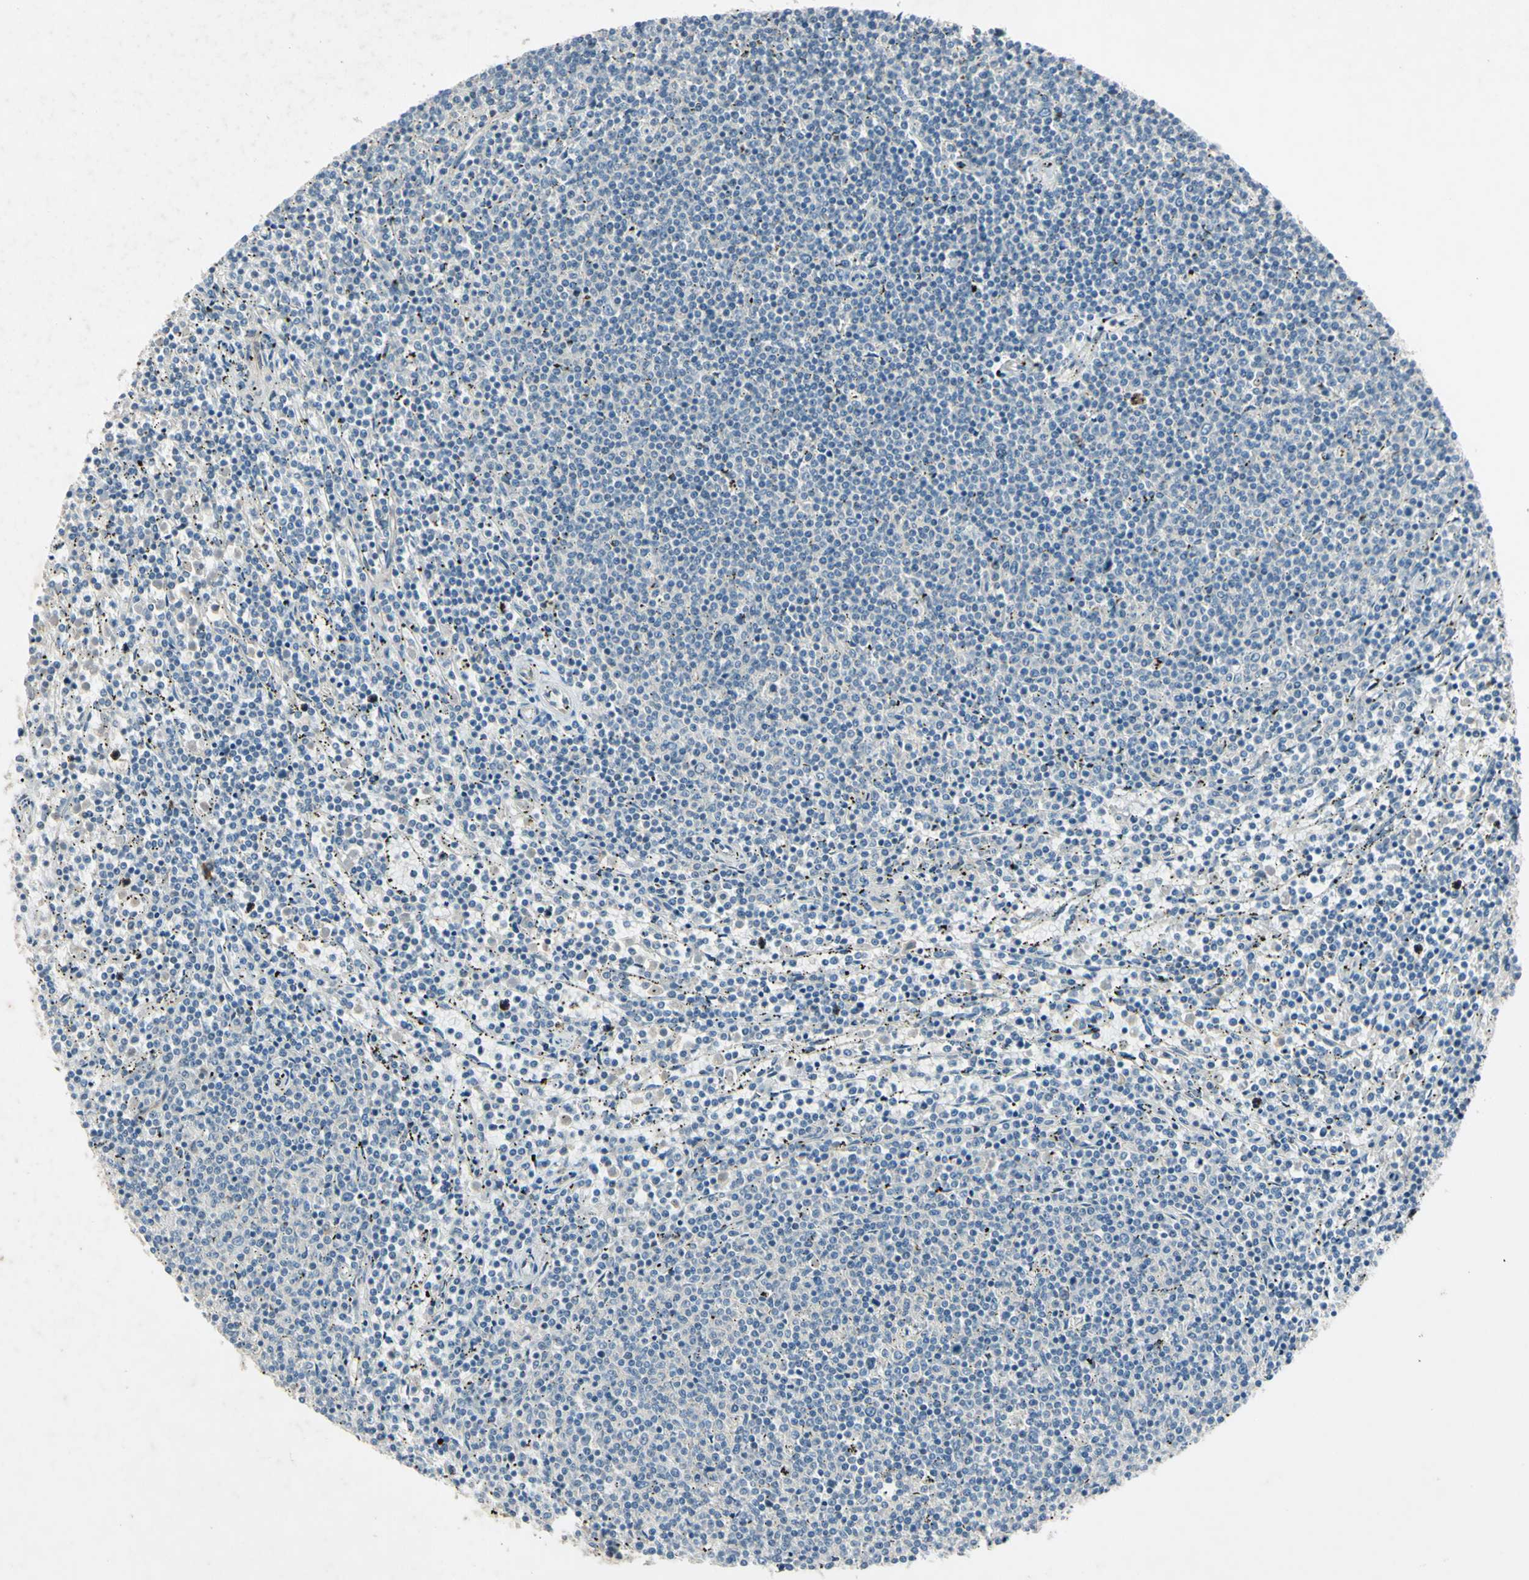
{"staining": {"intensity": "negative", "quantity": "none", "location": "none"}, "tissue": "lymphoma", "cell_type": "Tumor cells", "image_type": "cancer", "snomed": [{"axis": "morphology", "description": "Malignant lymphoma, non-Hodgkin's type, Low grade"}, {"axis": "topography", "description": "Spleen"}], "caption": "This is a photomicrograph of IHC staining of lymphoma, which shows no expression in tumor cells.", "gene": "AATK", "patient": {"sex": "female", "age": 50}}